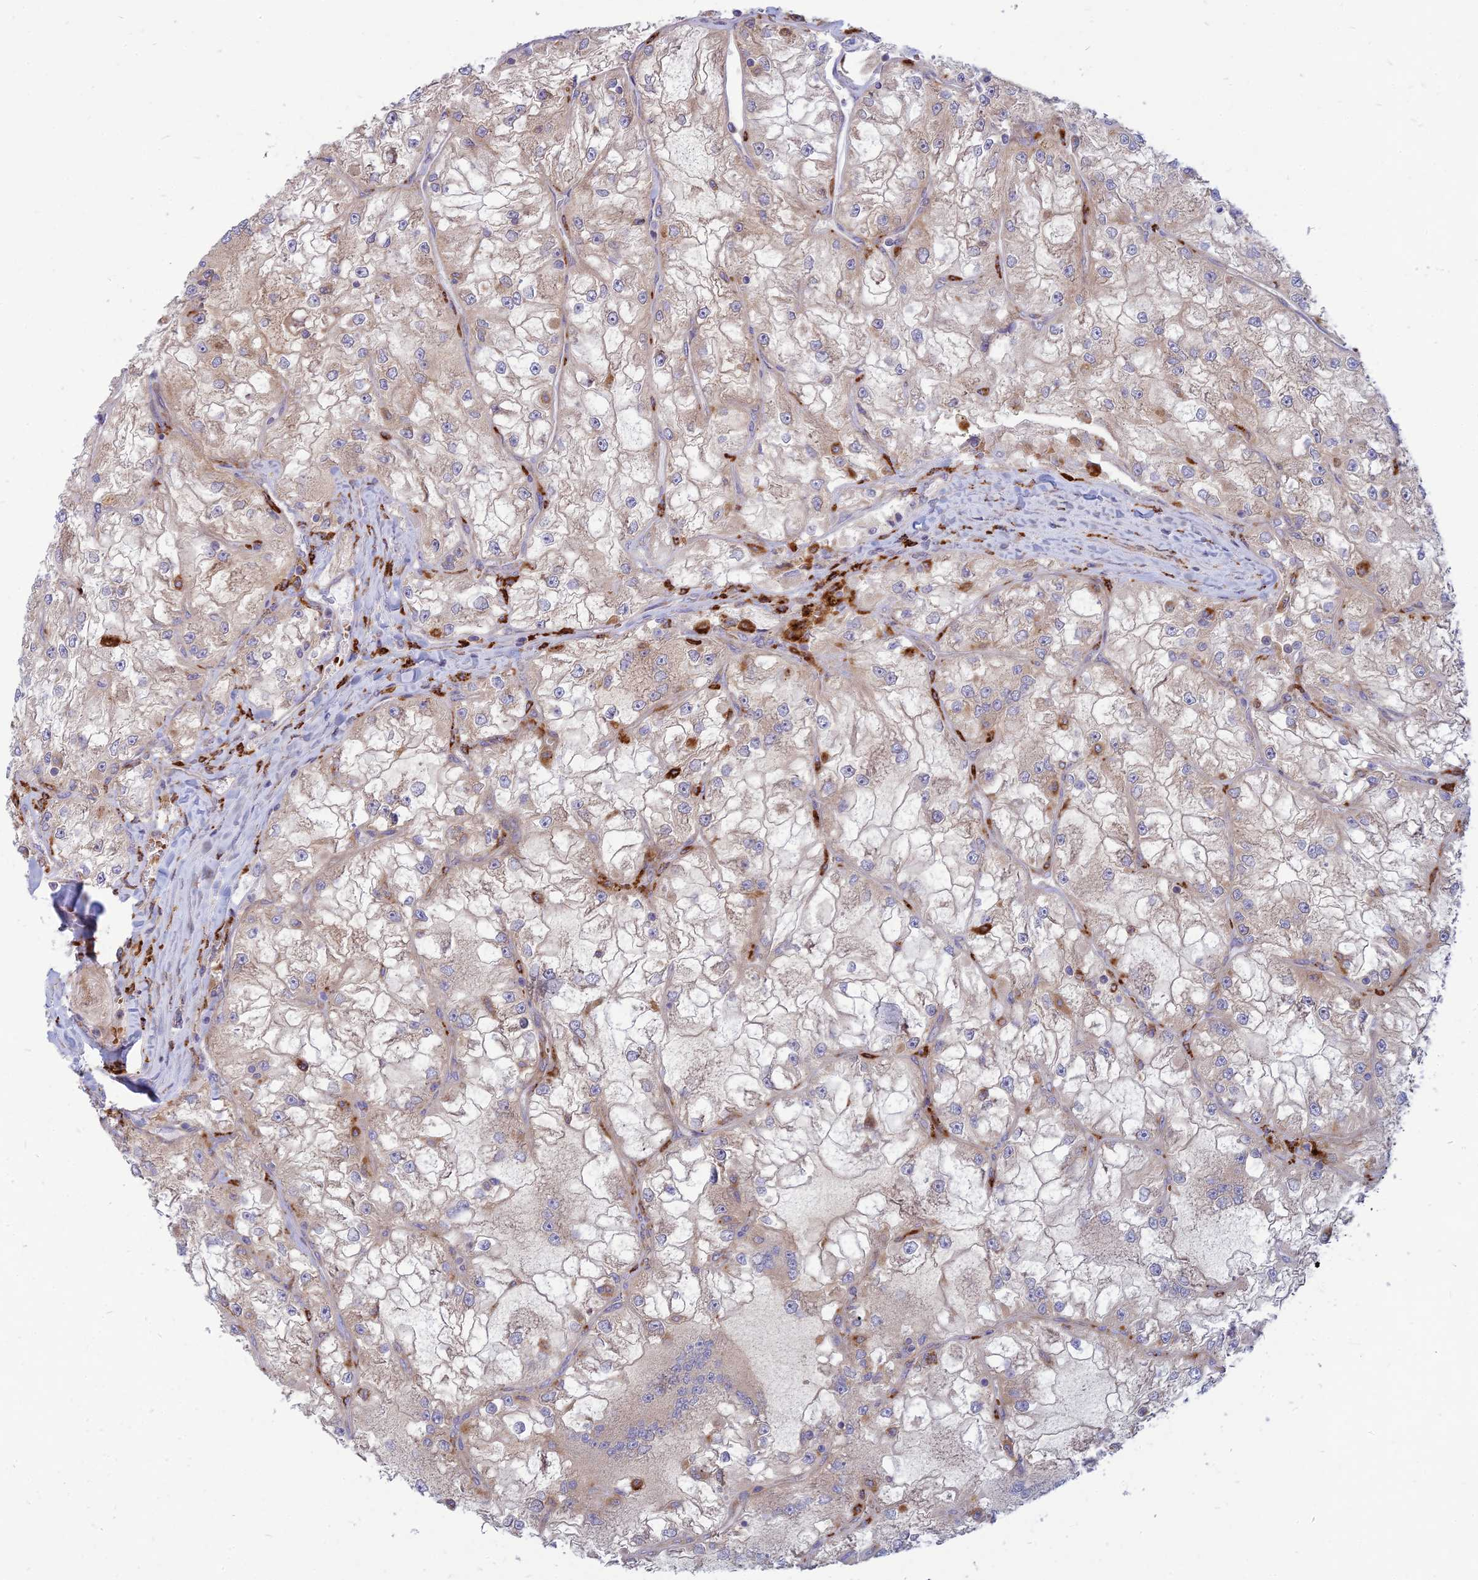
{"staining": {"intensity": "weak", "quantity": "25%-75%", "location": "cytoplasmic/membranous"}, "tissue": "renal cancer", "cell_type": "Tumor cells", "image_type": "cancer", "snomed": [{"axis": "morphology", "description": "Adenocarcinoma, NOS"}, {"axis": "topography", "description": "Kidney"}], "caption": "Renal cancer stained for a protein reveals weak cytoplasmic/membranous positivity in tumor cells.", "gene": "PHKA2", "patient": {"sex": "female", "age": 72}}